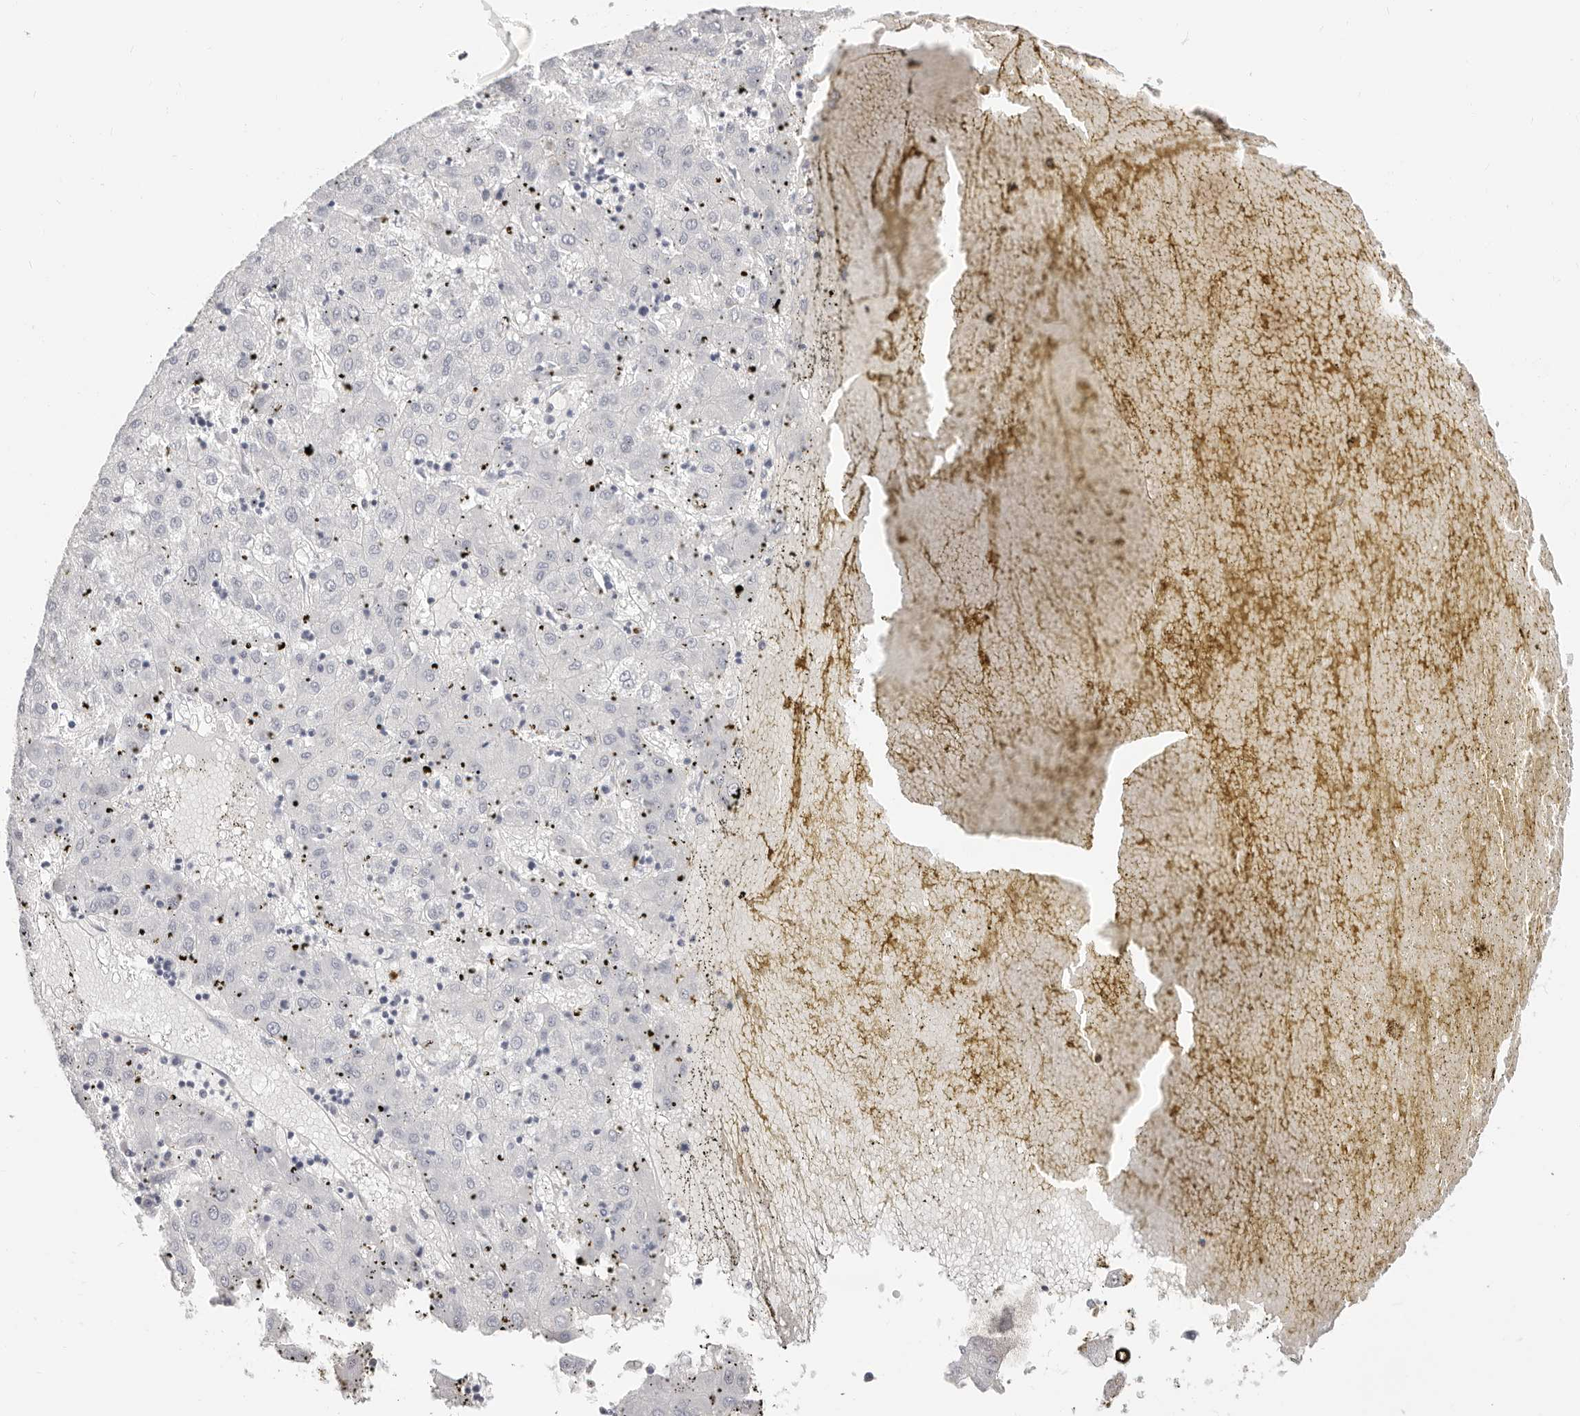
{"staining": {"intensity": "negative", "quantity": "none", "location": "none"}, "tissue": "liver cancer", "cell_type": "Tumor cells", "image_type": "cancer", "snomed": [{"axis": "morphology", "description": "Carcinoma, Hepatocellular, NOS"}, {"axis": "topography", "description": "Liver"}], "caption": "Liver cancer (hepatocellular carcinoma) stained for a protein using immunohistochemistry (IHC) demonstrates no expression tumor cells.", "gene": "CAMP", "patient": {"sex": "male", "age": 72}}